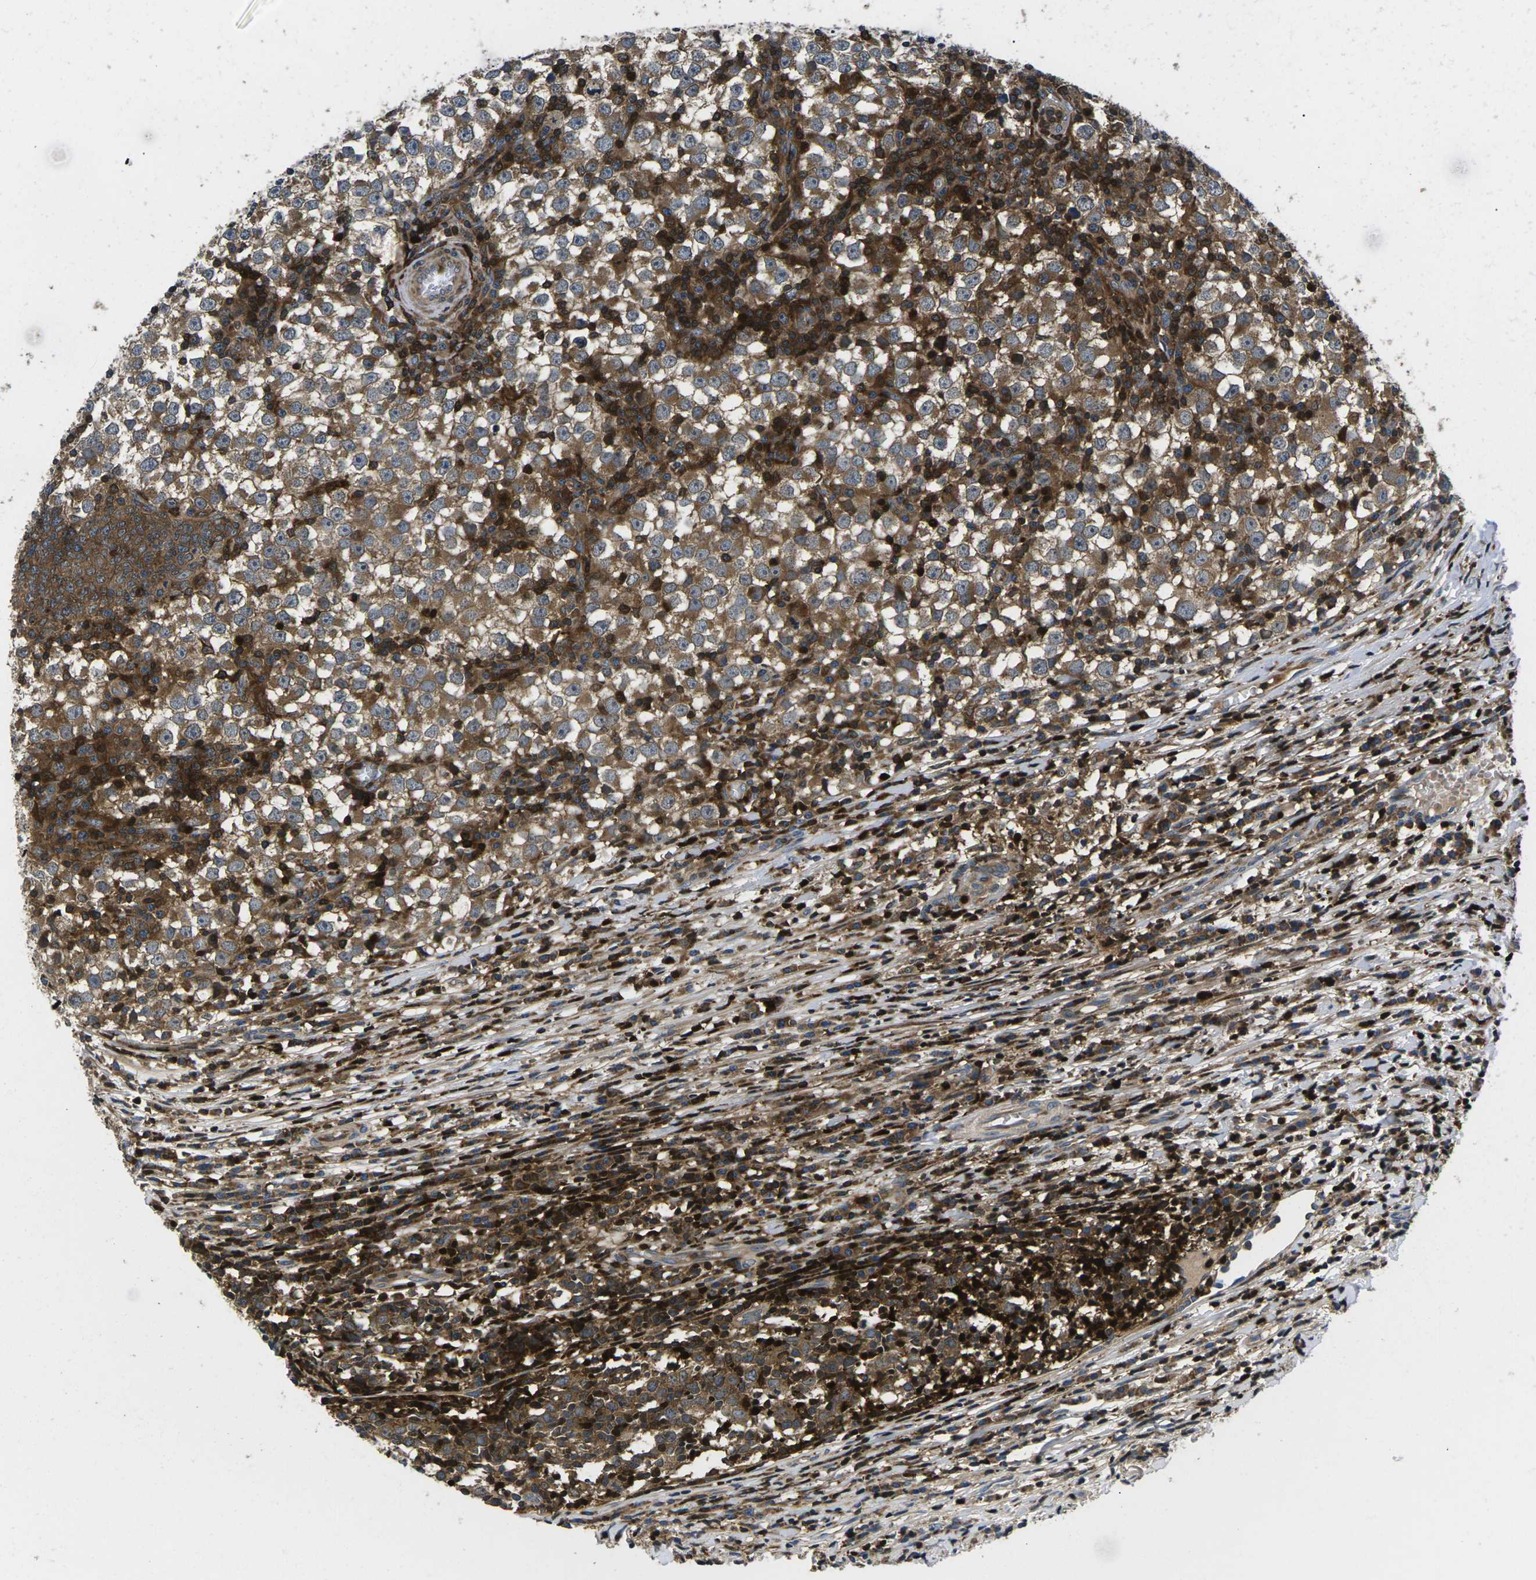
{"staining": {"intensity": "moderate", "quantity": ">75%", "location": "cytoplasmic/membranous"}, "tissue": "testis cancer", "cell_type": "Tumor cells", "image_type": "cancer", "snomed": [{"axis": "morphology", "description": "Seminoma, NOS"}, {"axis": "topography", "description": "Testis"}], "caption": "Protein expression analysis of testis cancer demonstrates moderate cytoplasmic/membranous staining in approximately >75% of tumor cells.", "gene": "PLCE1", "patient": {"sex": "male", "age": 65}}